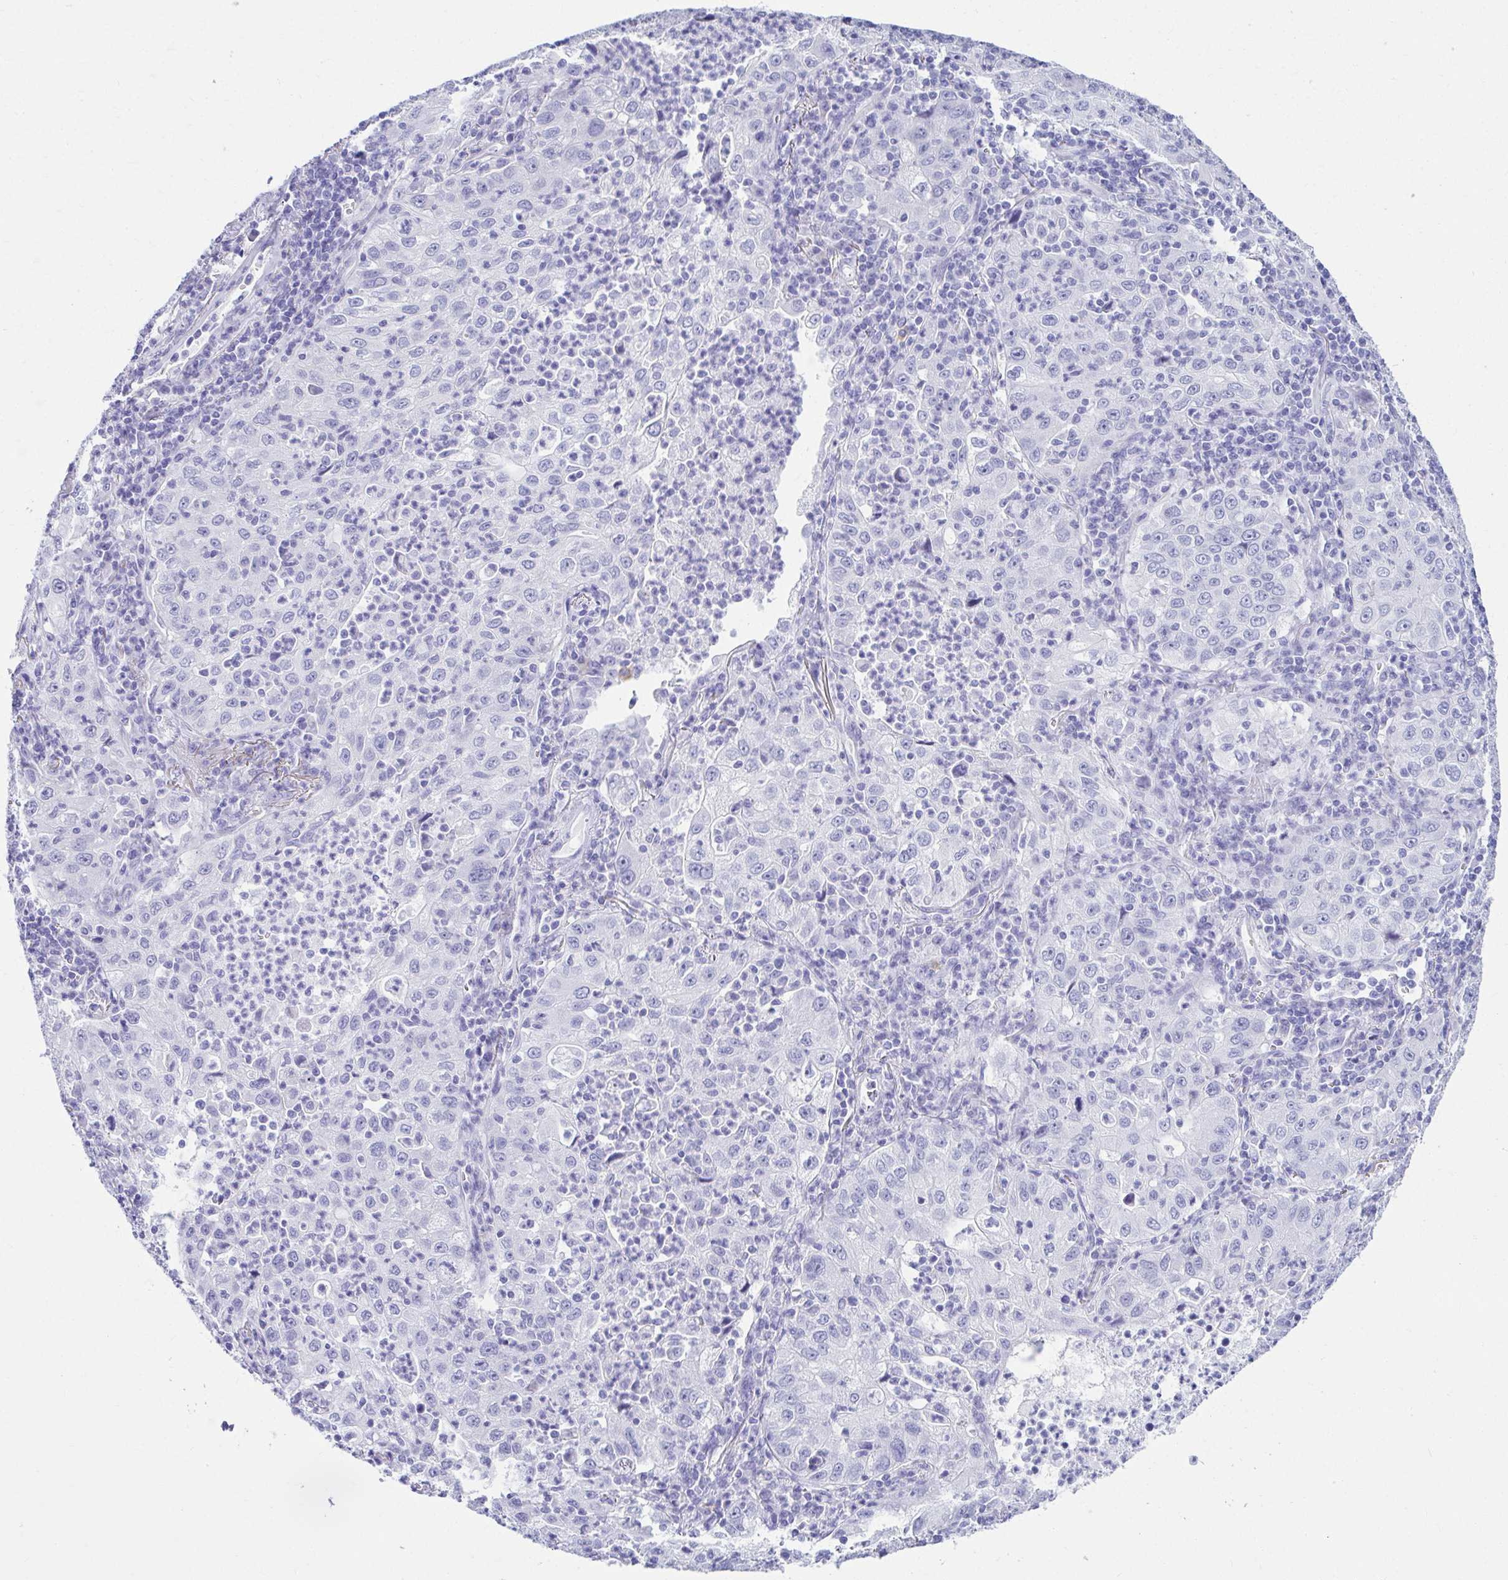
{"staining": {"intensity": "negative", "quantity": "none", "location": "none"}, "tissue": "lung cancer", "cell_type": "Tumor cells", "image_type": "cancer", "snomed": [{"axis": "morphology", "description": "Squamous cell carcinoma, NOS"}, {"axis": "topography", "description": "Lung"}], "caption": "Immunohistochemistry micrograph of lung cancer stained for a protein (brown), which reveals no staining in tumor cells.", "gene": "ATP4B", "patient": {"sex": "male", "age": 71}}